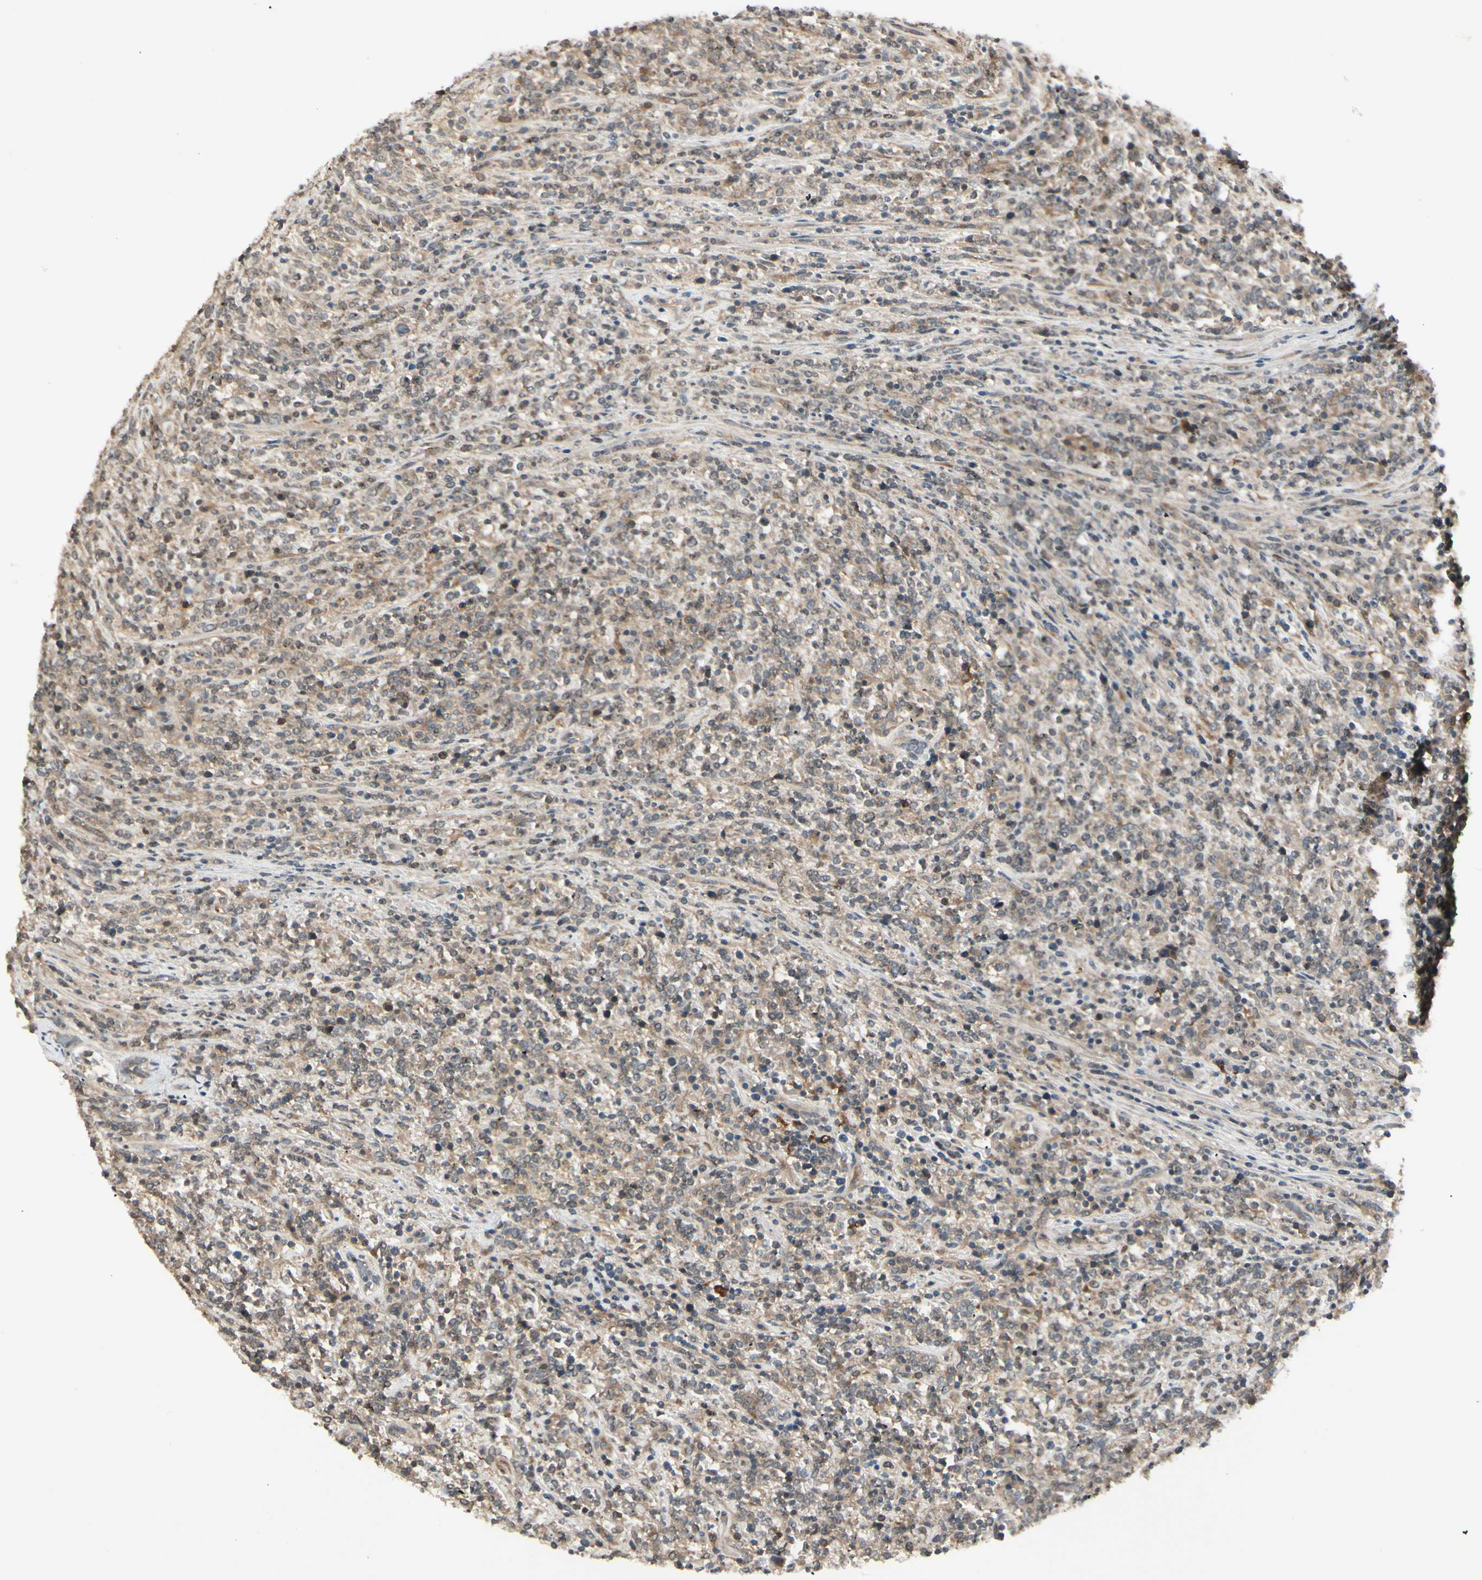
{"staining": {"intensity": "moderate", "quantity": ">75%", "location": "cytoplasmic/membranous"}, "tissue": "lymphoma", "cell_type": "Tumor cells", "image_type": "cancer", "snomed": [{"axis": "morphology", "description": "Malignant lymphoma, non-Hodgkin's type, High grade"}, {"axis": "topography", "description": "Soft tissue"}], "caption": "Immunohistochemical staining of high-grade malignant lymphoma, non-Hodgkin's type displays medium levels of moderate cytoplasmic/membranous positivity in about >75% of tumor cells.", "gene": "FHDC1", "patient": {"sex": "male", "age": 18}}